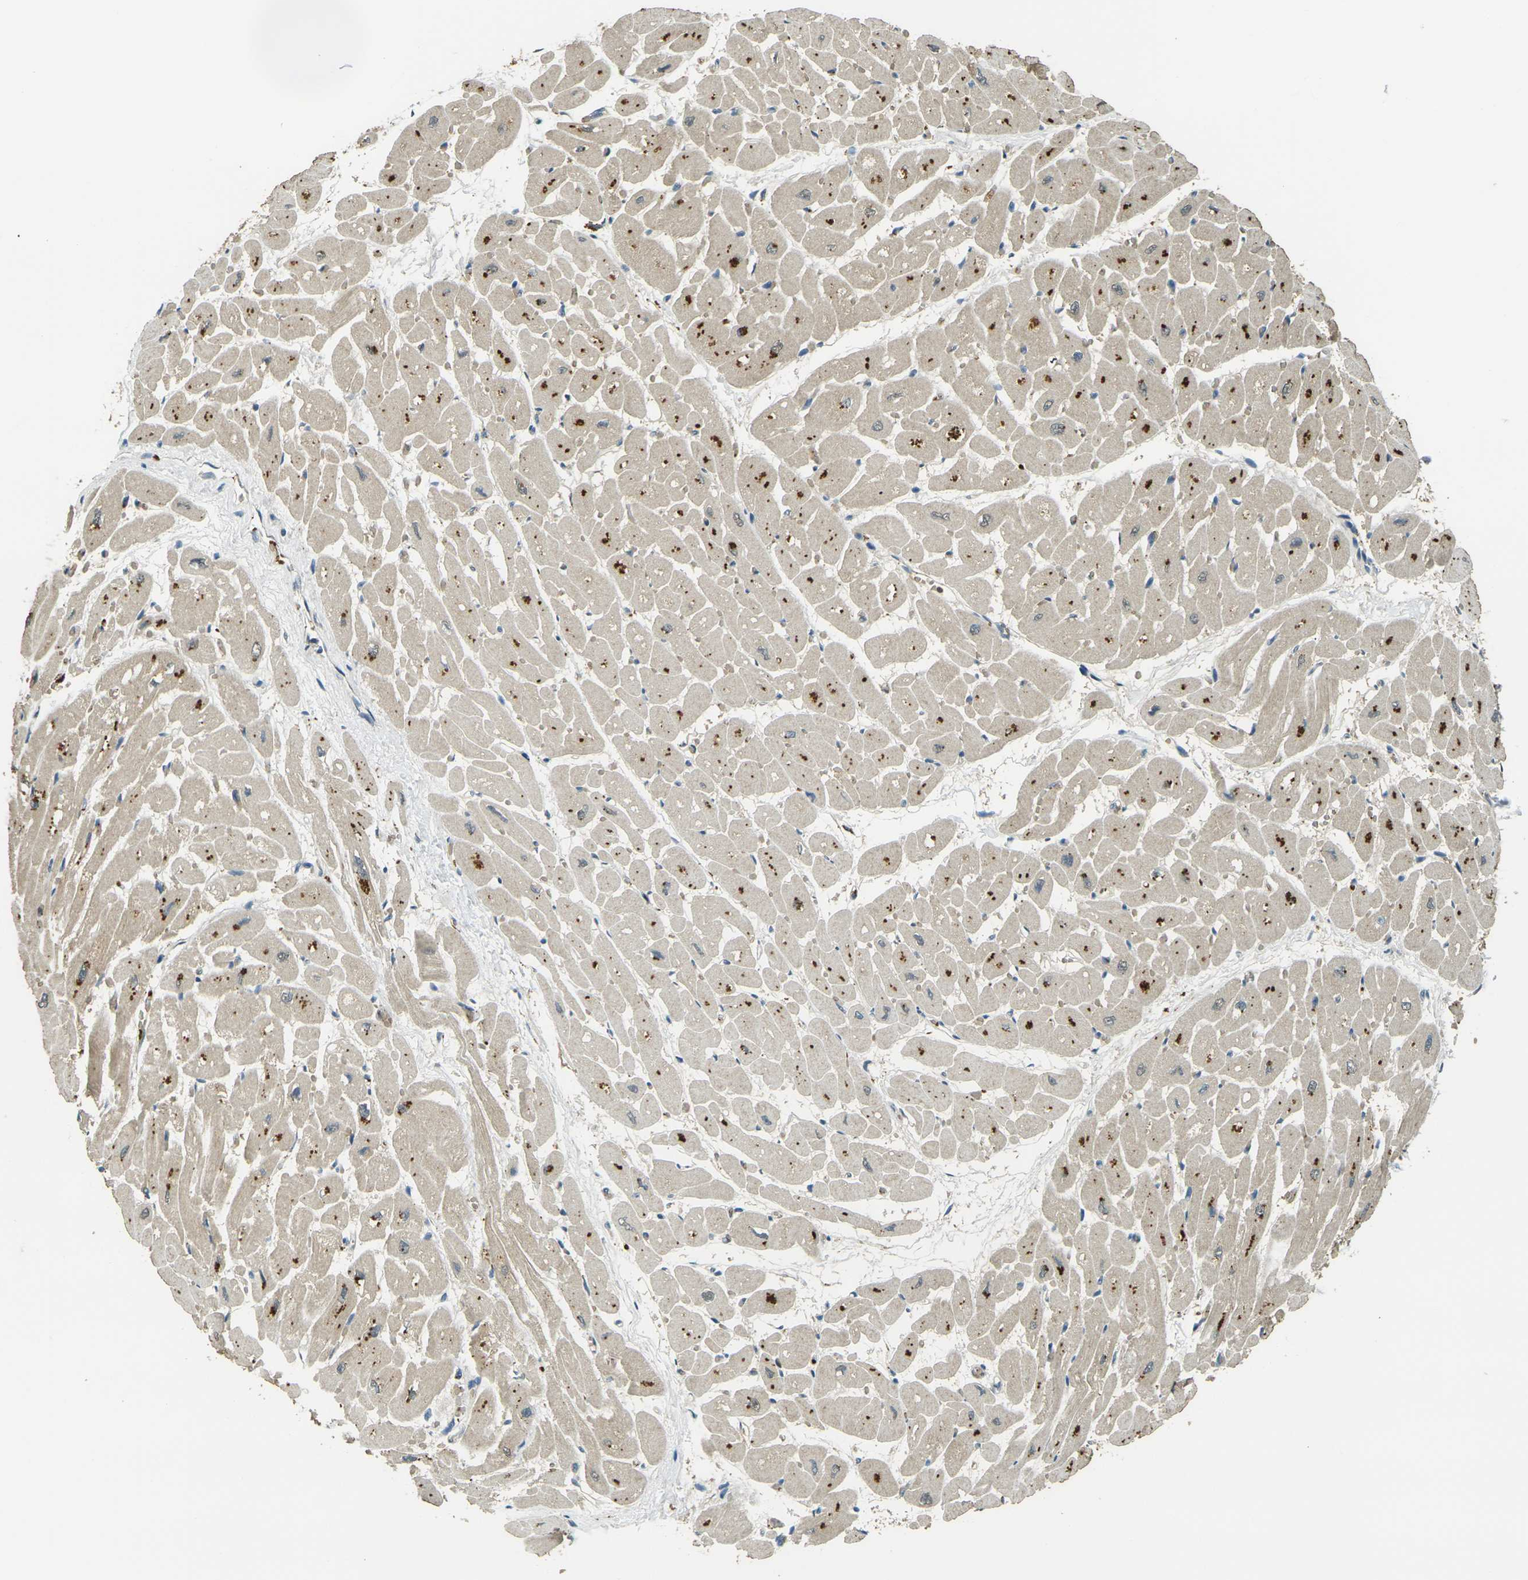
{"staining": {"intensity": "strong", "quantity": ">75%", "location": "cytoplasmic/membranous"}, "tissue": "heart muscle", "cell_type": "Cardiomyocytes", "image_type": "normal", "snomed": [{"axis": "morphology", "description": "Normal tissue, NOS"}, {"axis": "topography", "description": "Heart"}], "caption": "IHC histopathology image of normal heart muscle: heart muscle stained using immunohistochemistry (IHC) displays high levels of strong protein expression localized specifically in the cytoplasmic/membranous of cardiomyocytes, appearing as a cytoplasmic/membranous brown color.", "gene": "TOR1A", "patient": {"sex": "male", "age": 45}}